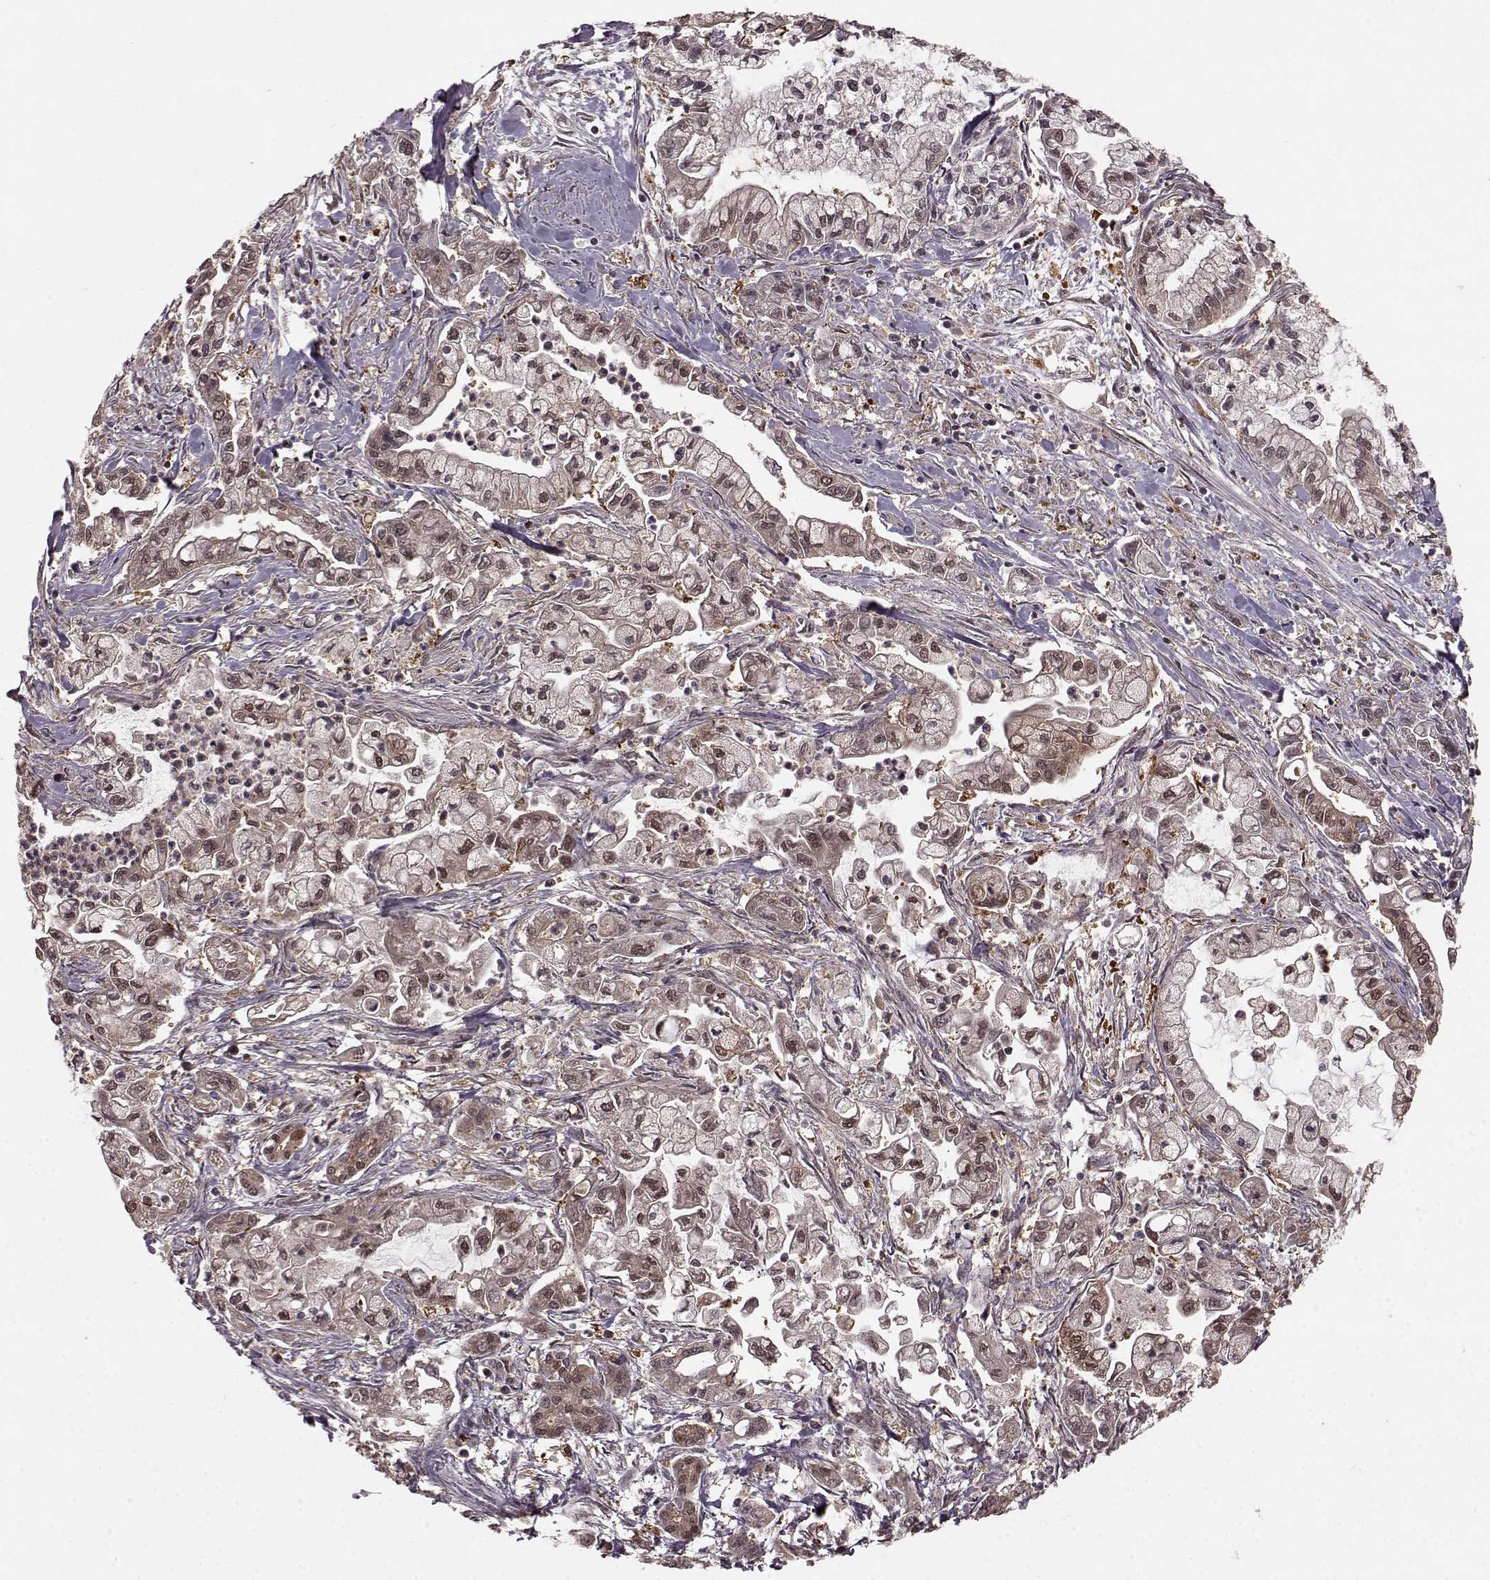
{"staining": {"intensity": "weak", "quantity": "25%-75%", "location": "cytoplasmic/membranous"}, "tissue": "pancreatic cancer", "cell_type": "Tumor cells", "image_type": "cancer", "snomed": [{"axis": "morphology", "description": "Adenocarcinoma, NOS"}, {"axis": "topography", "description": "Pancreas"}], "caption": "Human pancreatic cancer (adenocarcinoma) stained with a protein marker displays weak staining in tumor cells.", "gene": "GSS", "patient": {"sex": "male", "age": 54}}